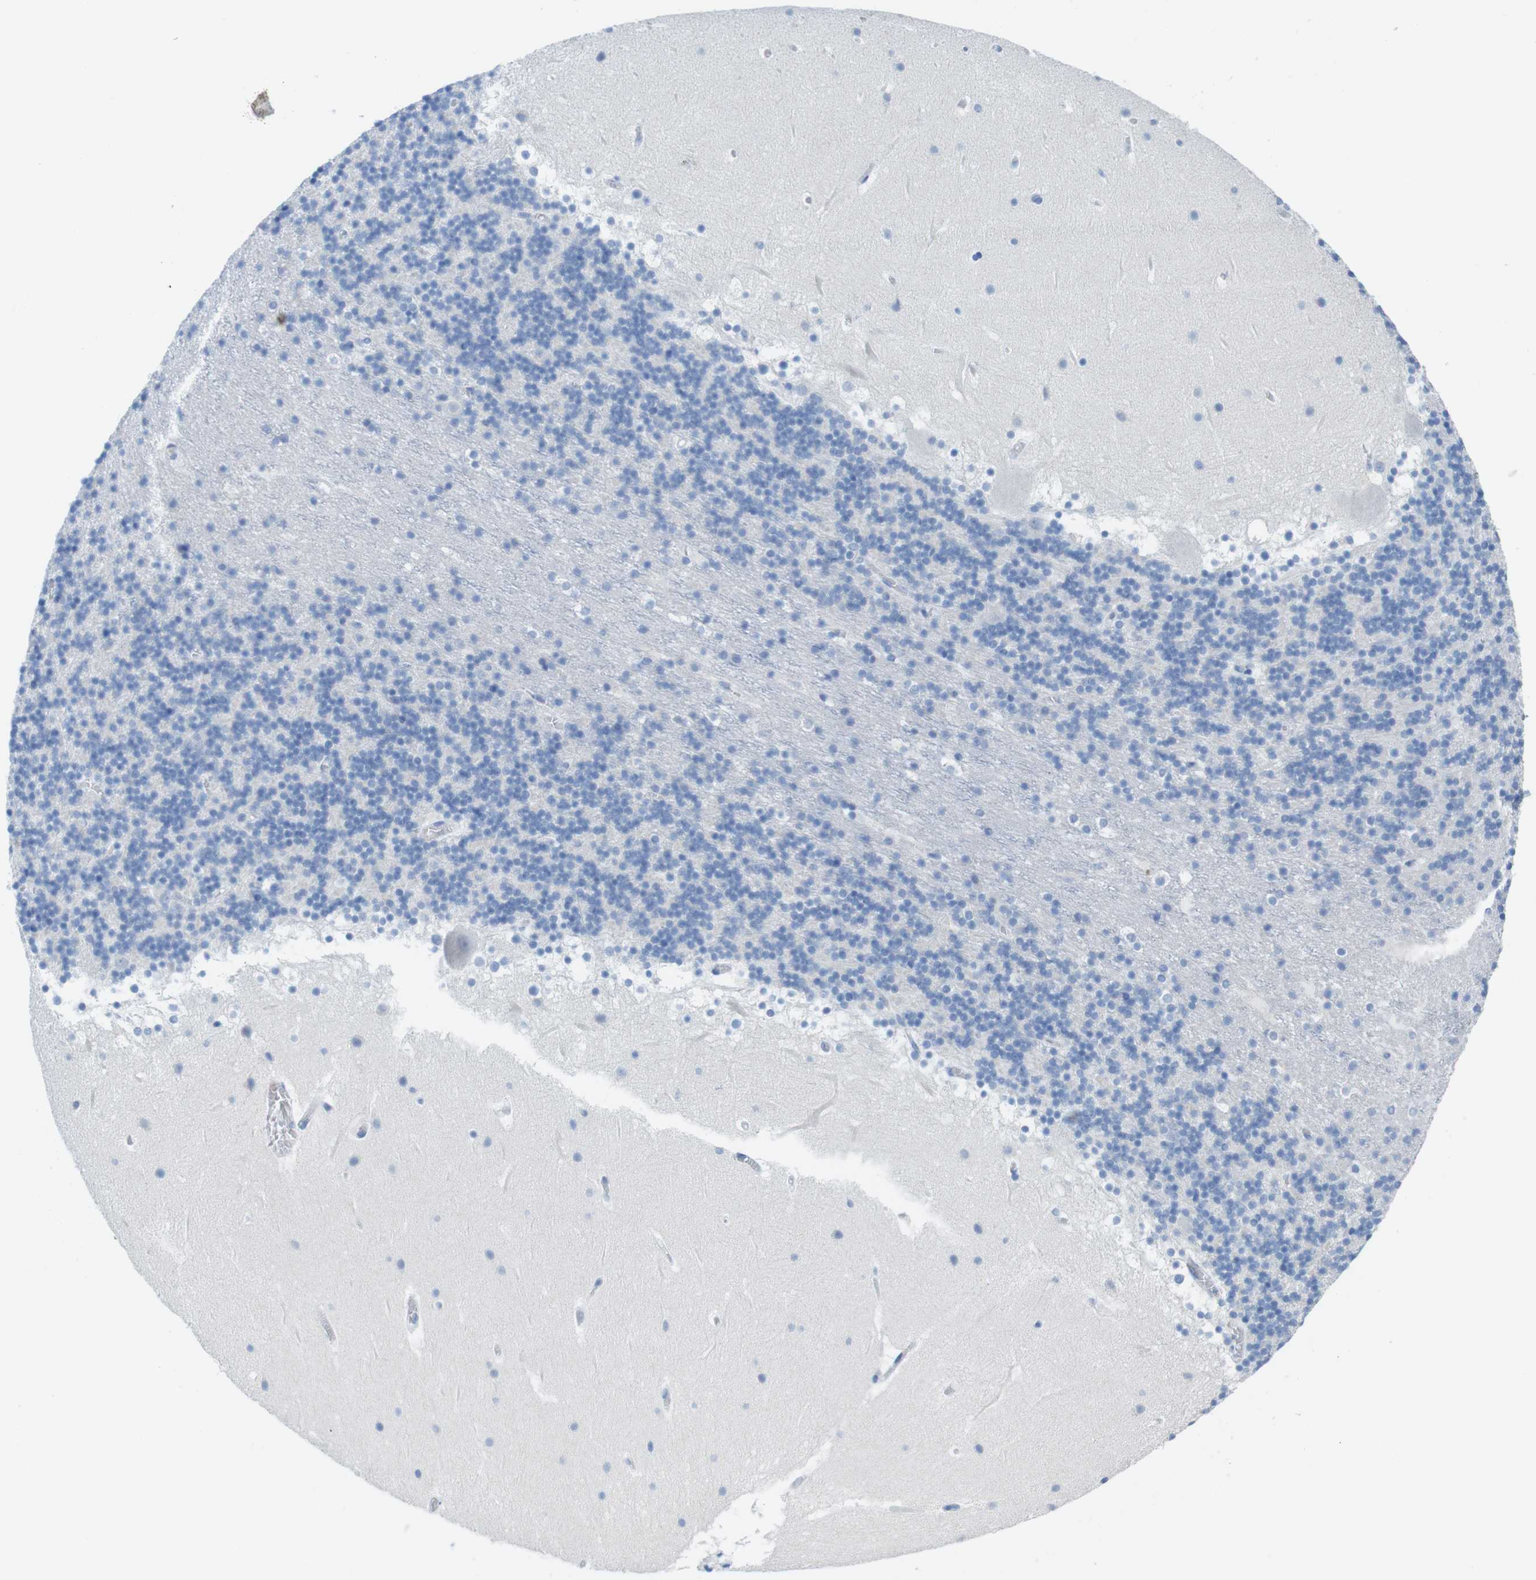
{"staining": {"intensity": "negative", "quantity": "none", "location": "none"}, "tissue": "cerebellum", "cell_type": "Cells in granular layer", "image_type": "normal", "snomed": [{"axis": "morphology", "description": "Normal tissue, NOS"}, {"axis": "topography", "description": "Cerebellum"}], "caption": "Cells in granular layer show no significant expression in normal cerebellum. (DAB (3,3'-diaminobenzidine) immunohistochemistry (IHC) visualized using brightfield microscopy, high magnification).", "gene": "CD5", "patient": {"sex": "male", "age": 45}}